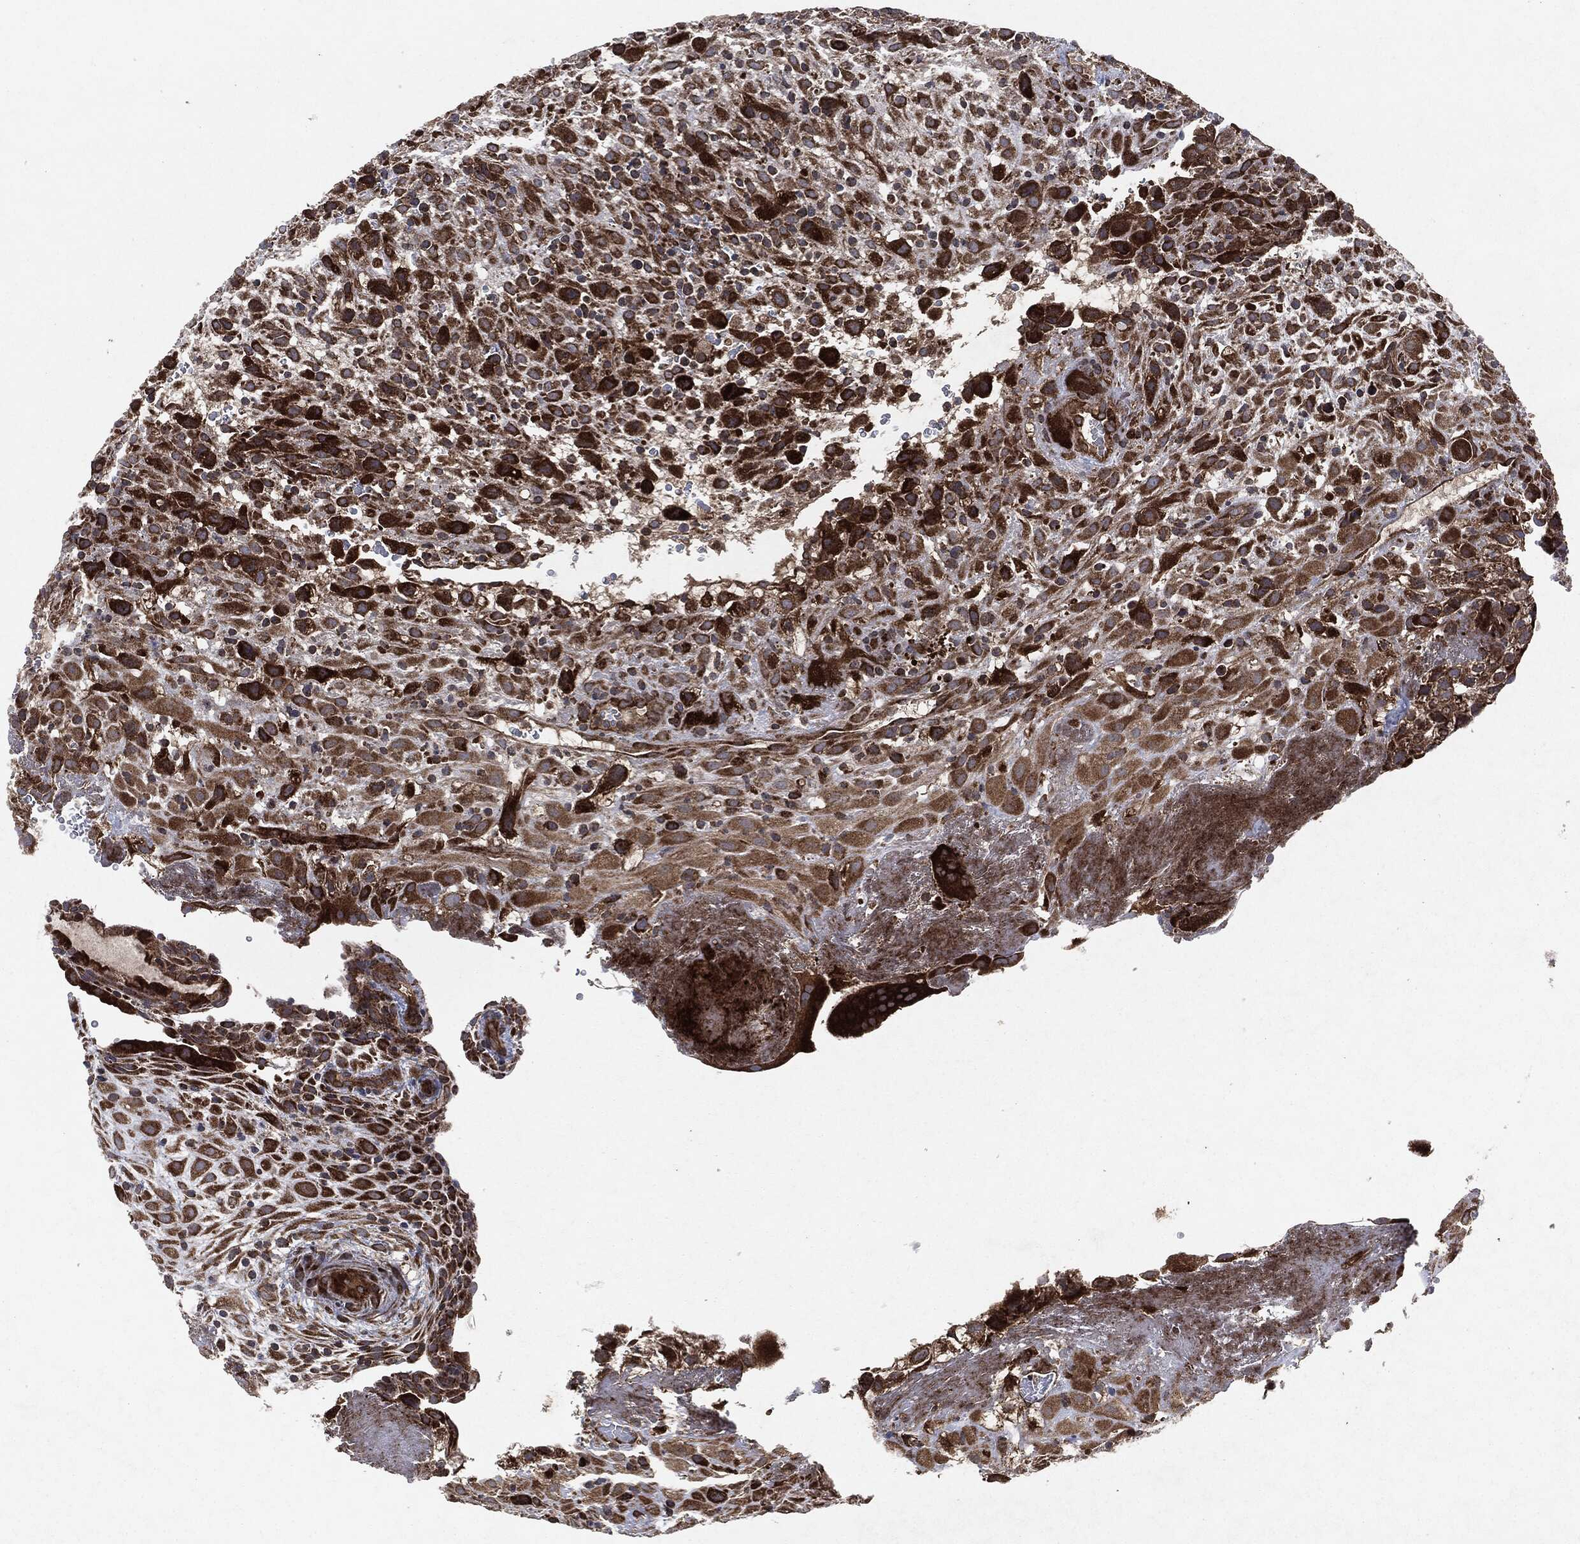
{"staining": {"intensity": "moderate", "quantity": ">75%", "location": "cytoplasmic/membranous"}, "tissue": "placenta", "cell_type": "Decidual cells", "image_type": "normal", "snomed": [{"axis": "morphology", "description": "Normal tissue, NOS"}, {"axis": "topography", "description": "Placenta"}], "caption": "IHC staining of benign placenta, which reveals medium levels of moderate cytoplasmic/membranous positivity in about >75% of decidual cells indicating moderate cytoplasmic/membranous protein positivity. The staining was performed using DAB (brown) for protein detection and nuclei were counterstained in hematoxylin (blue).", "gene": "RAF1", "patient": {"sex": "female", "age": 19}}